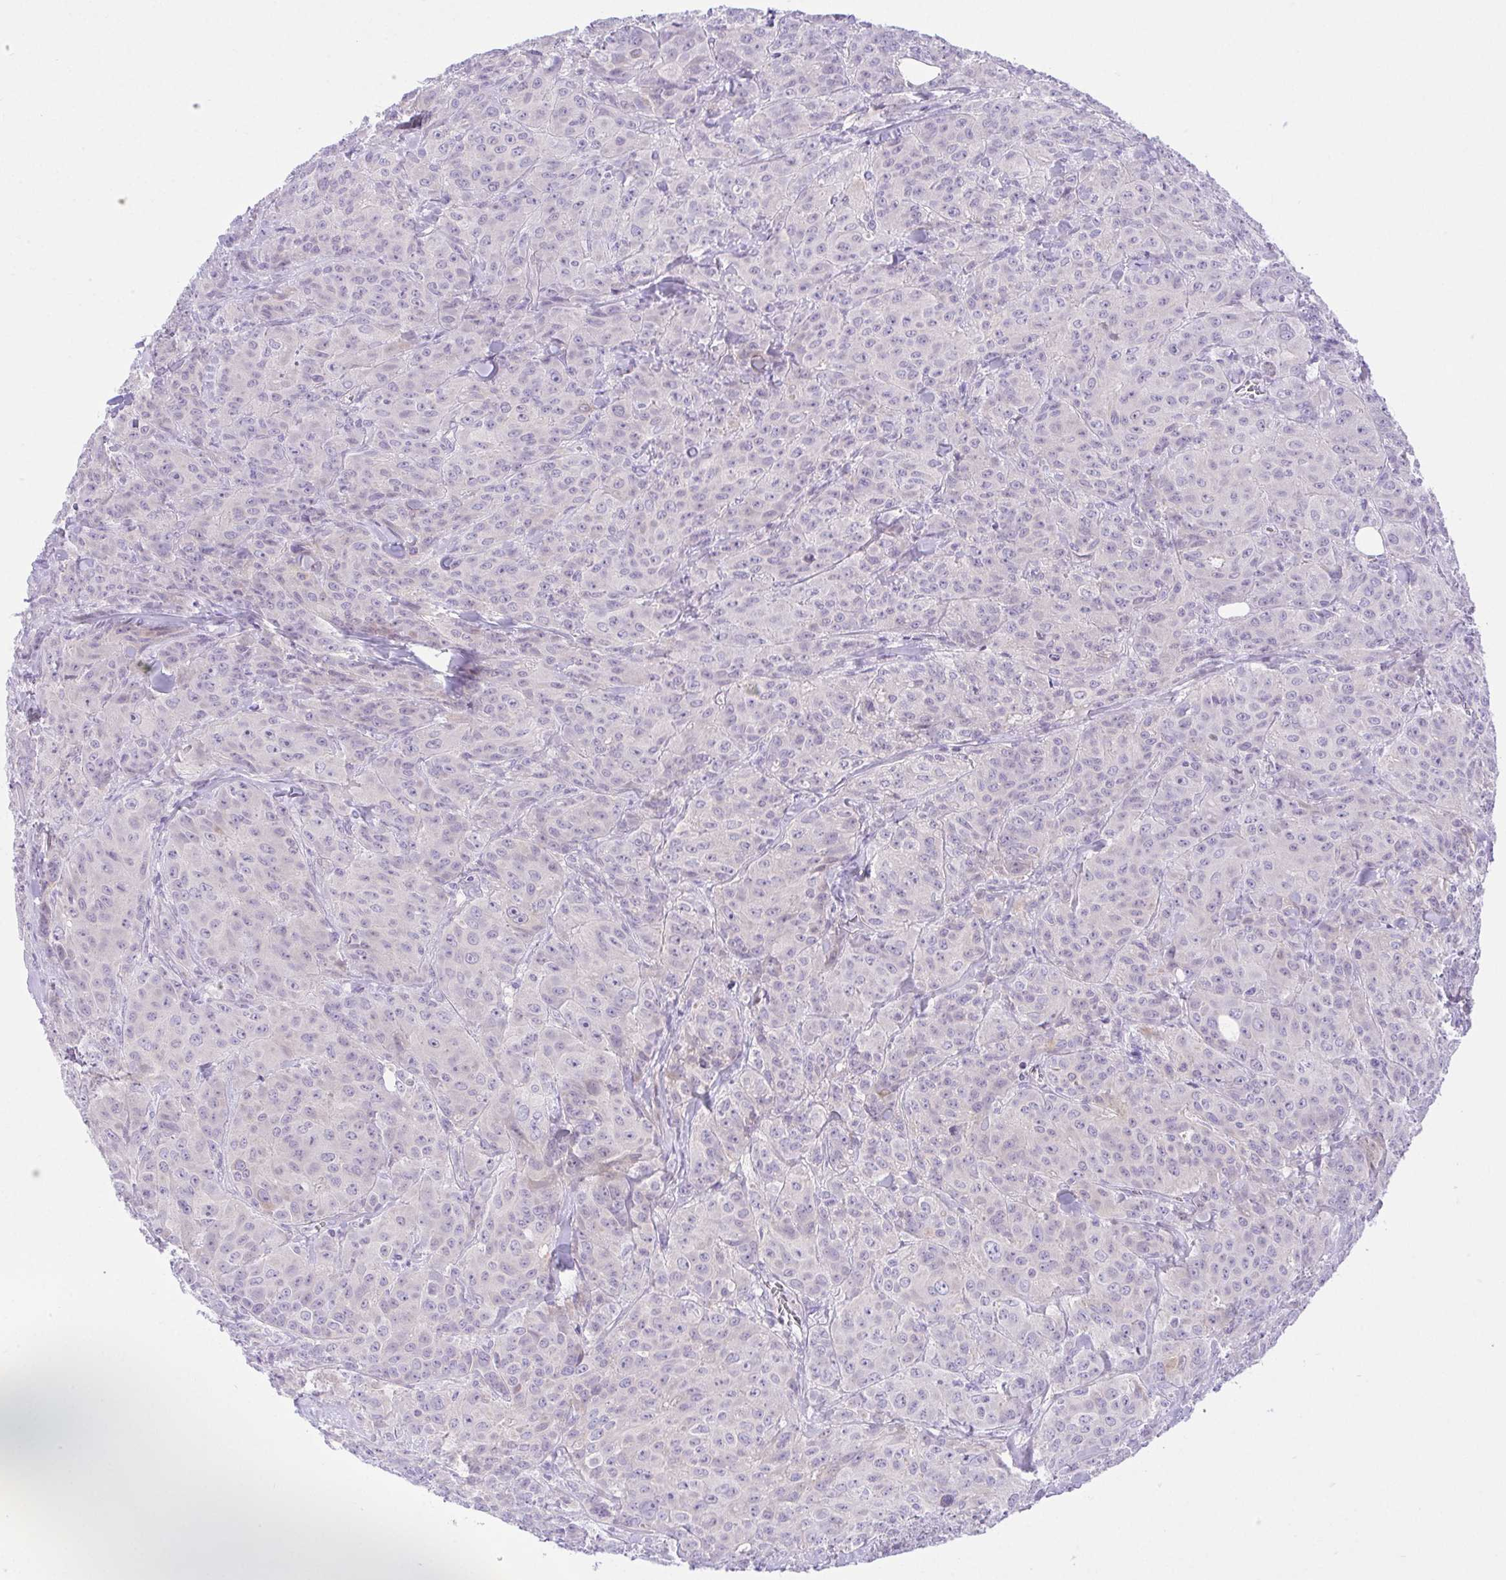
{"staining": {"intensity": "negative", "quantity": "none", "location": "none"}, "tissue": "breast cancer", "cell_type": "Tumor cells", "image_type": "cancer", "snomed": [{"axis": "morphology", "description": "Normal tissue, NOS"}, {"axis": "morphology", "description": "Duct carcinoma"}, {"axis": "topography", "description": "Breast"}], "caption": "Immunohistochemical staining of human breast invasive ductal carcinoma reveals no significant staining in tumor cells.", "gene": "ZNF101", "patient": {"sex": "female", "age": 43}}